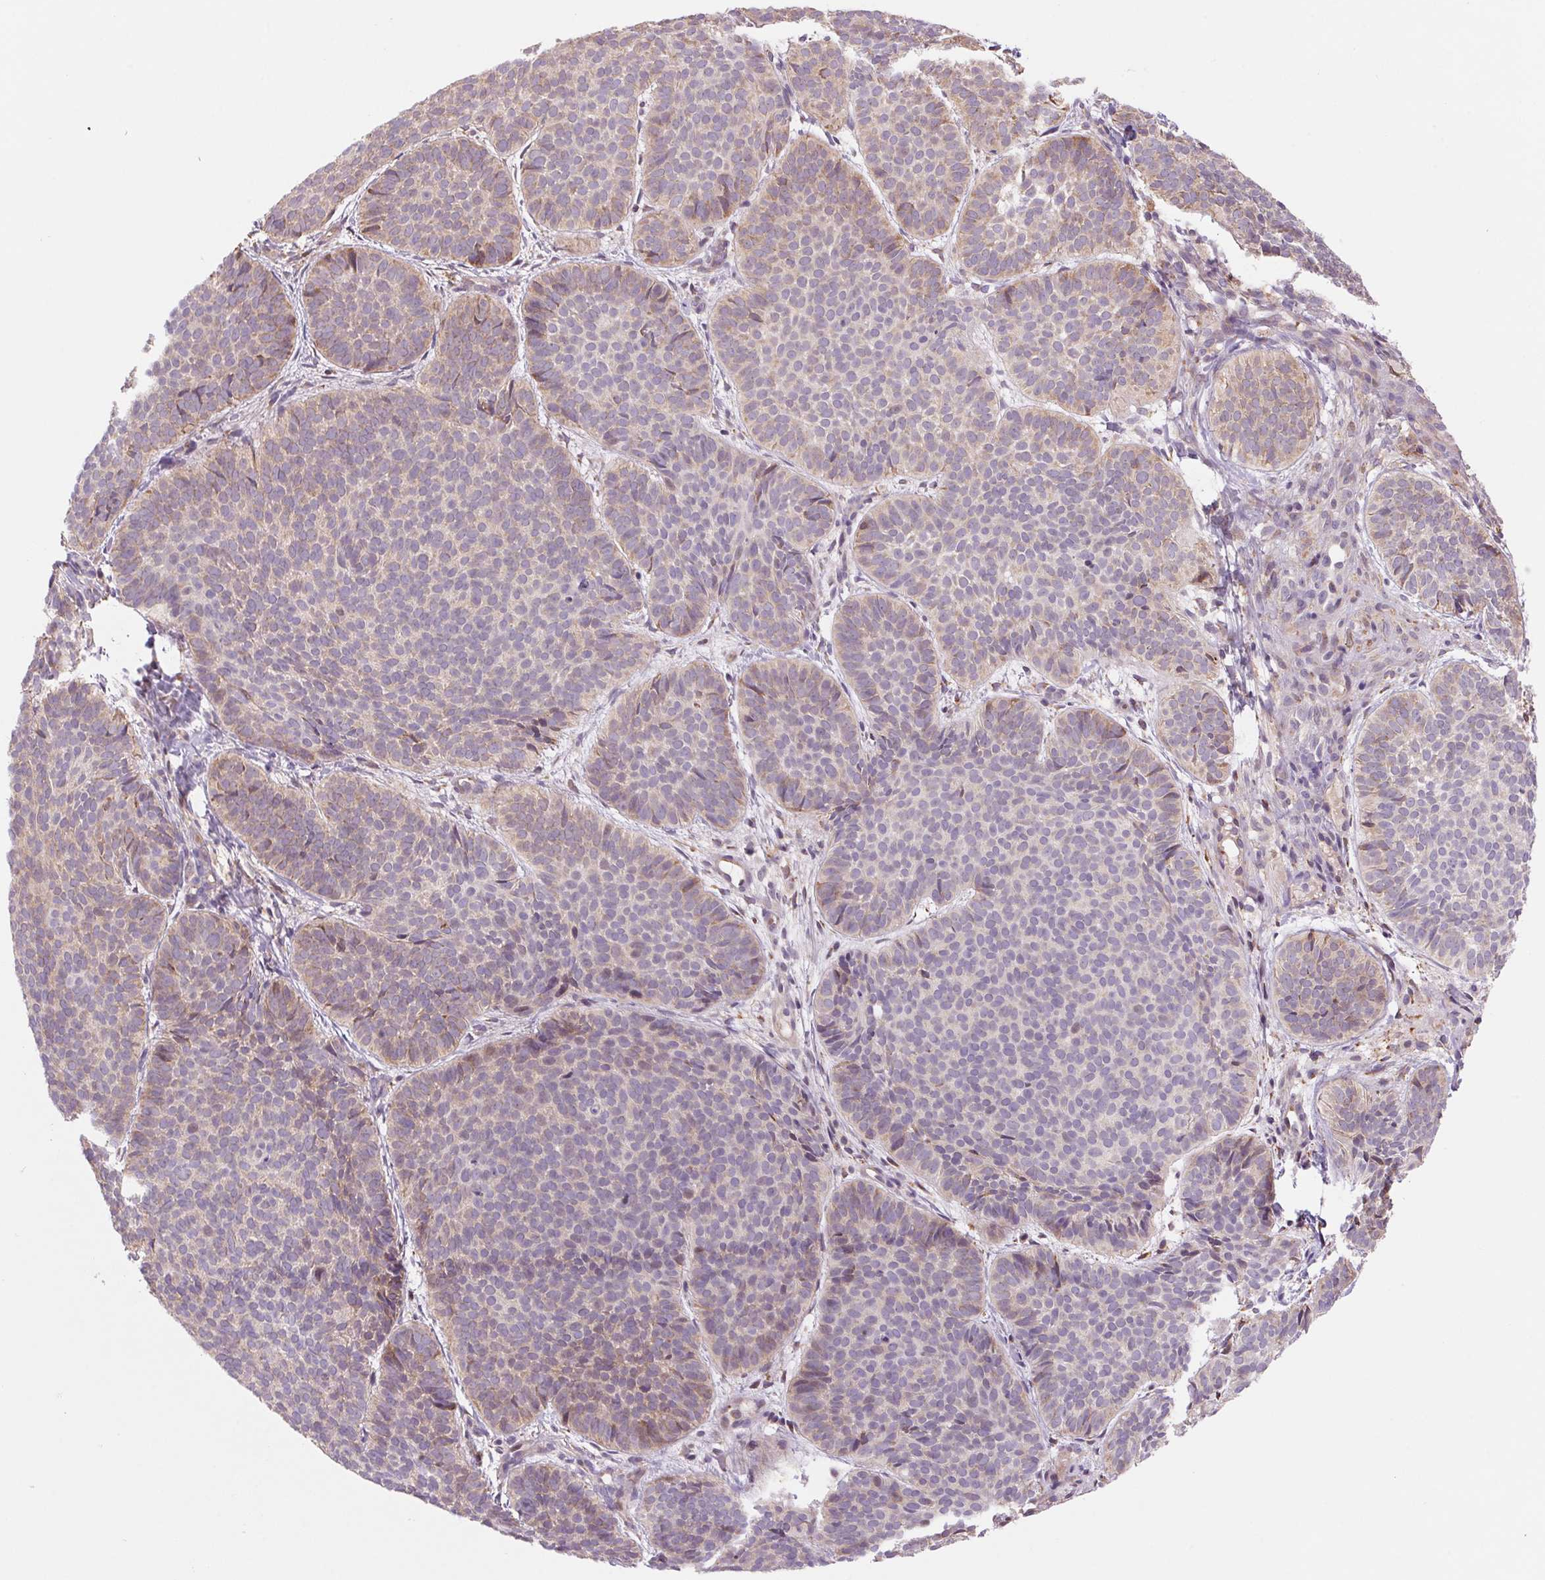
{"staining": {"intensity": "weak", "quantity": "<25%", "location": "cytoplasmic/membranous"}, "tissue": "skin cancer", "cell_type": "Tumor cells", "image_type": "cancer", "snomed": [{"axis": "morphology", "description": "Basal cell carcinoma"}, {"axis": "topography", "description": "Skin"}], "caption": "DAB immunohistochemical staining of human skin cancer reveals no significant staining in tumor cells.", "gene": "KLHL20", "patient": {"sex": "male", "age": 57}}